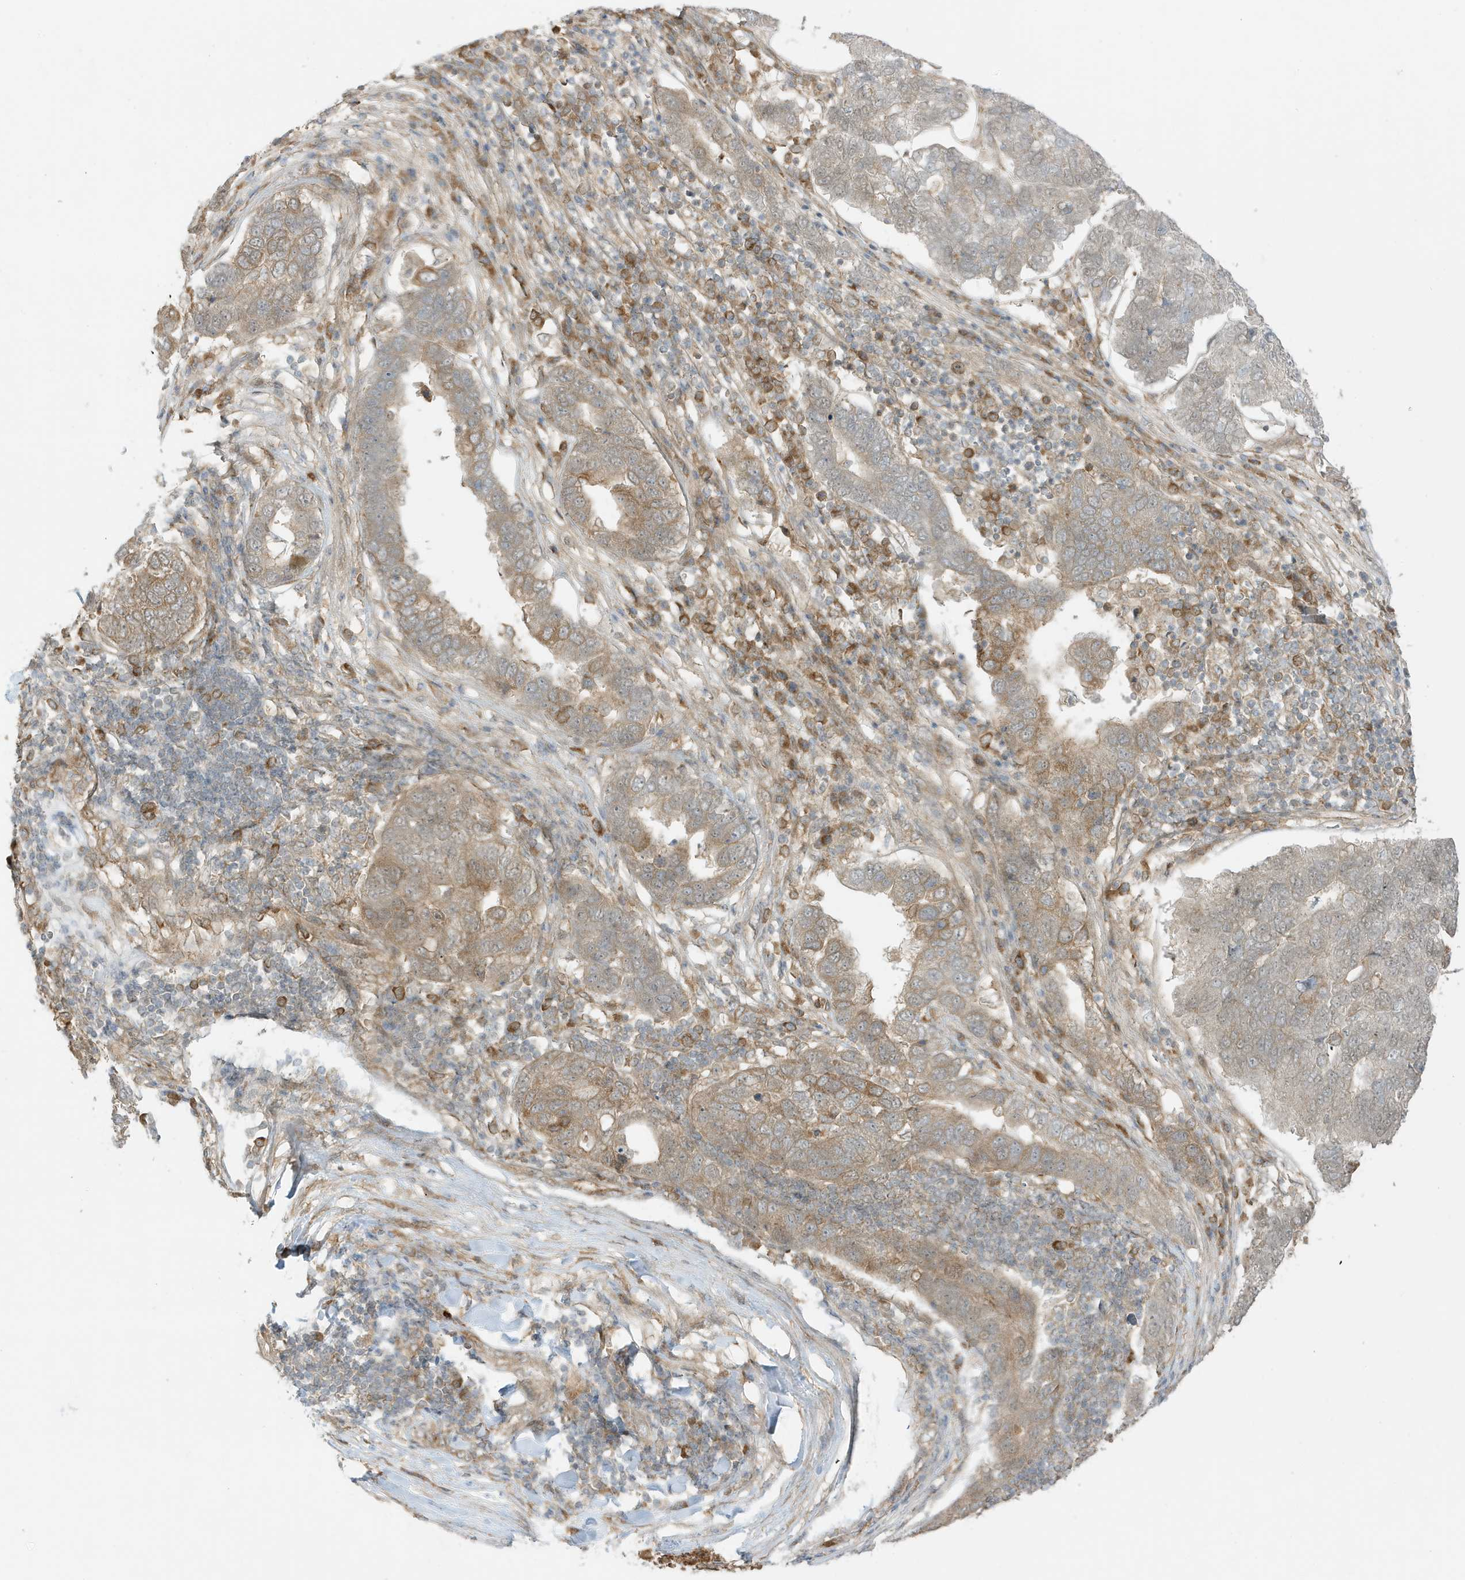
{"staining": {"intensity": "weak", "quantity": "25%-75%", "location": "cytoplasmic/membranous"}, "tissue": "pancreatic cancer", "cell_type": "Tumor cells", "image_type": "cancer", "snomed": [{"axis": "morphology", "description": "Adenocarcinoma, NOS"}, {"axis": "topography", "description": "Pancreas"}], "caption": "This photomicrograph shows immunohistochemistry (IHC) staining of pancreatic adenocarcinoma, with low weak cytoplasmic/membranous expression in about 25%-75% of tumor cells.", "gene": "SCARF2", "patient": {"sex": "female", "age": 61}}